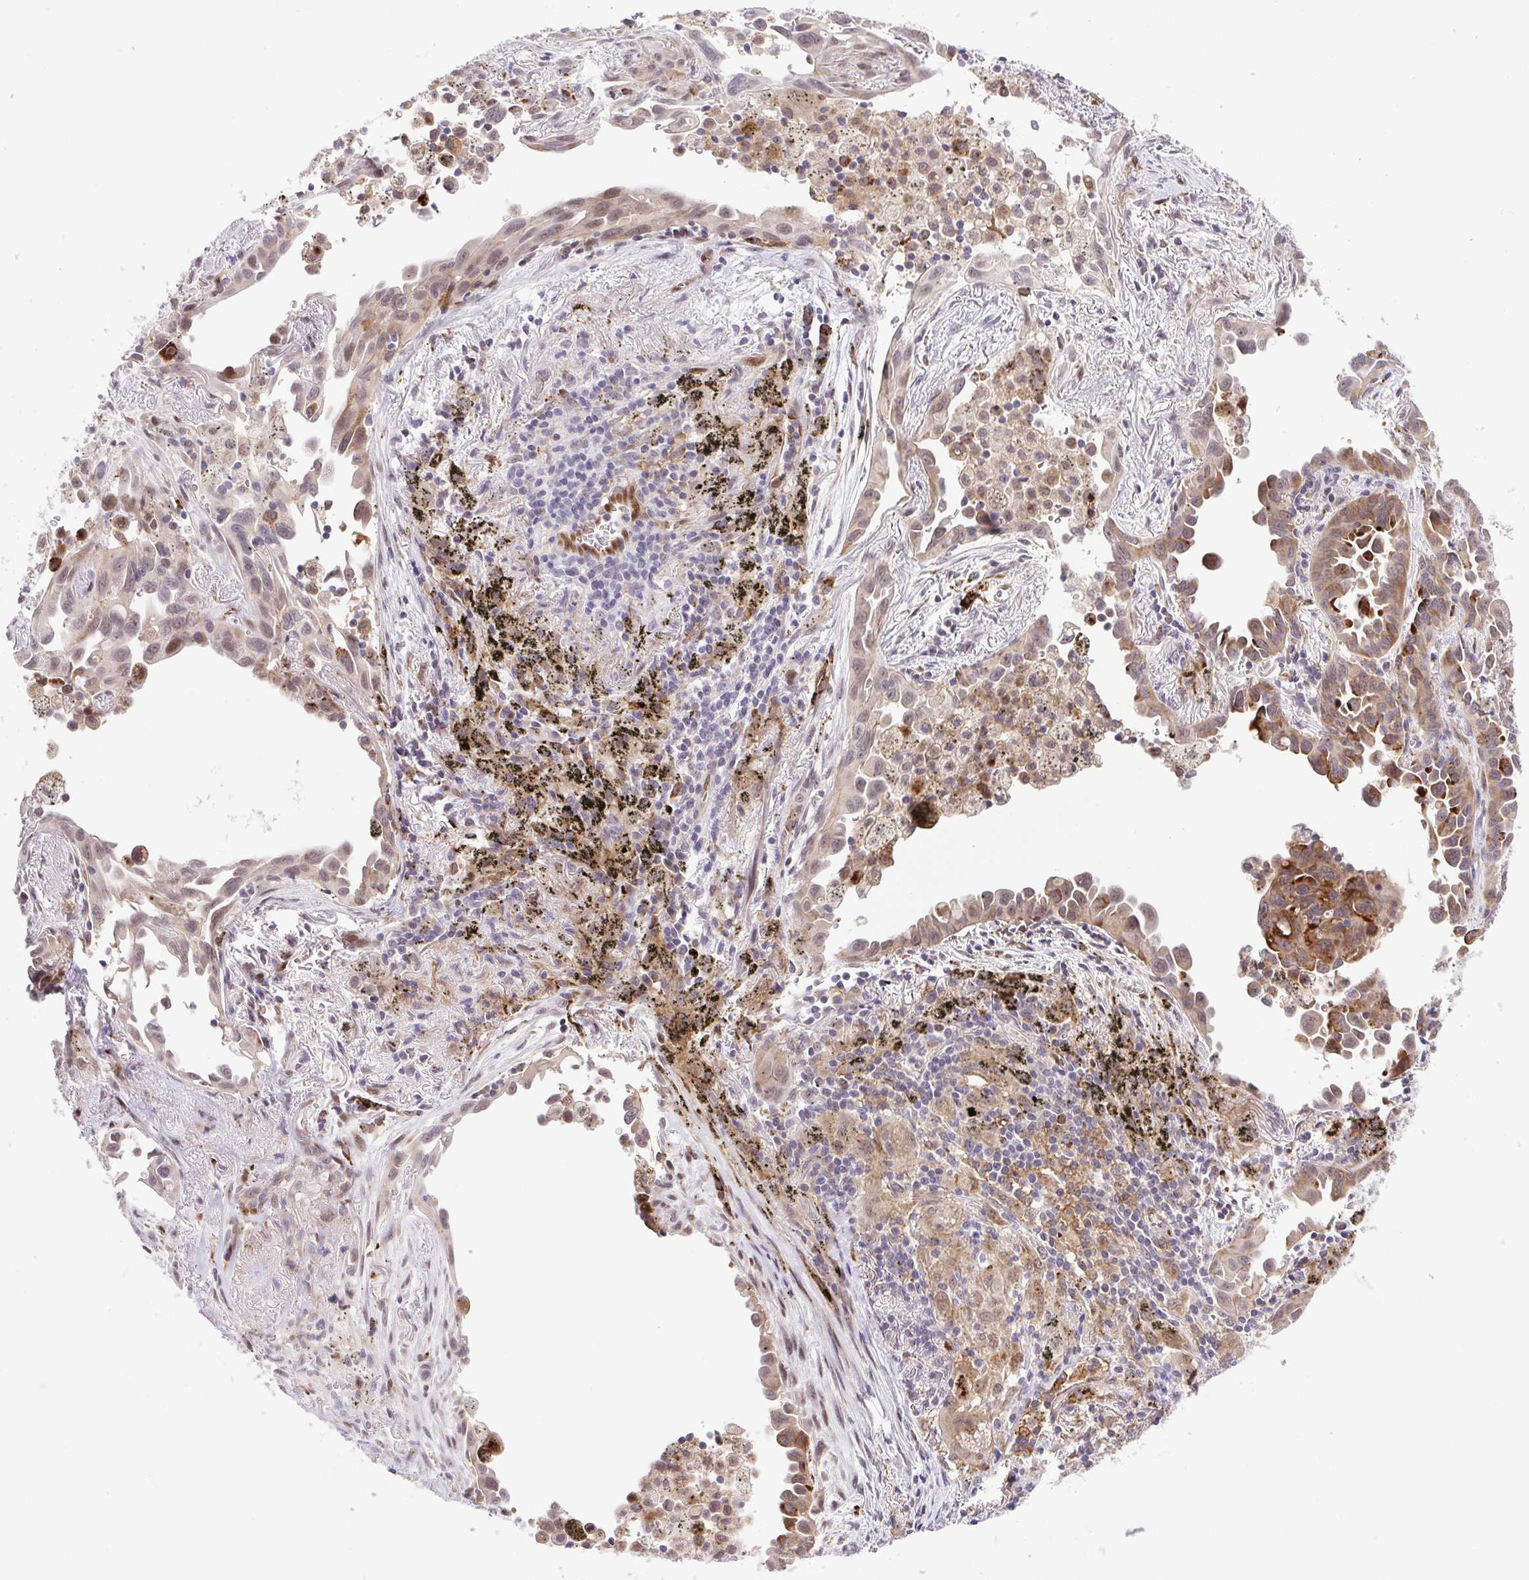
{"staining": {"intensity": "weak", "quantity": ">75%", "location": "cytoplasmic/membranous,nuclear"}, "tissue": "lung cancer", "cell_type": "Tumor cells", "image_type": "cancer", "snomed": [{"axis": "morphology", "description": "Adenocarcinoma, NOS"}, {"axis": "topography", "description": "Lung"}], "caption": "This histopathology image displays IHC staining of human lung cancer, with low weak cytoplasmic/membranous and nuclear staining in approximately >75% of tumor cells.", "gene": "ERG", "patient": {"sex": "male", "age": 68}}